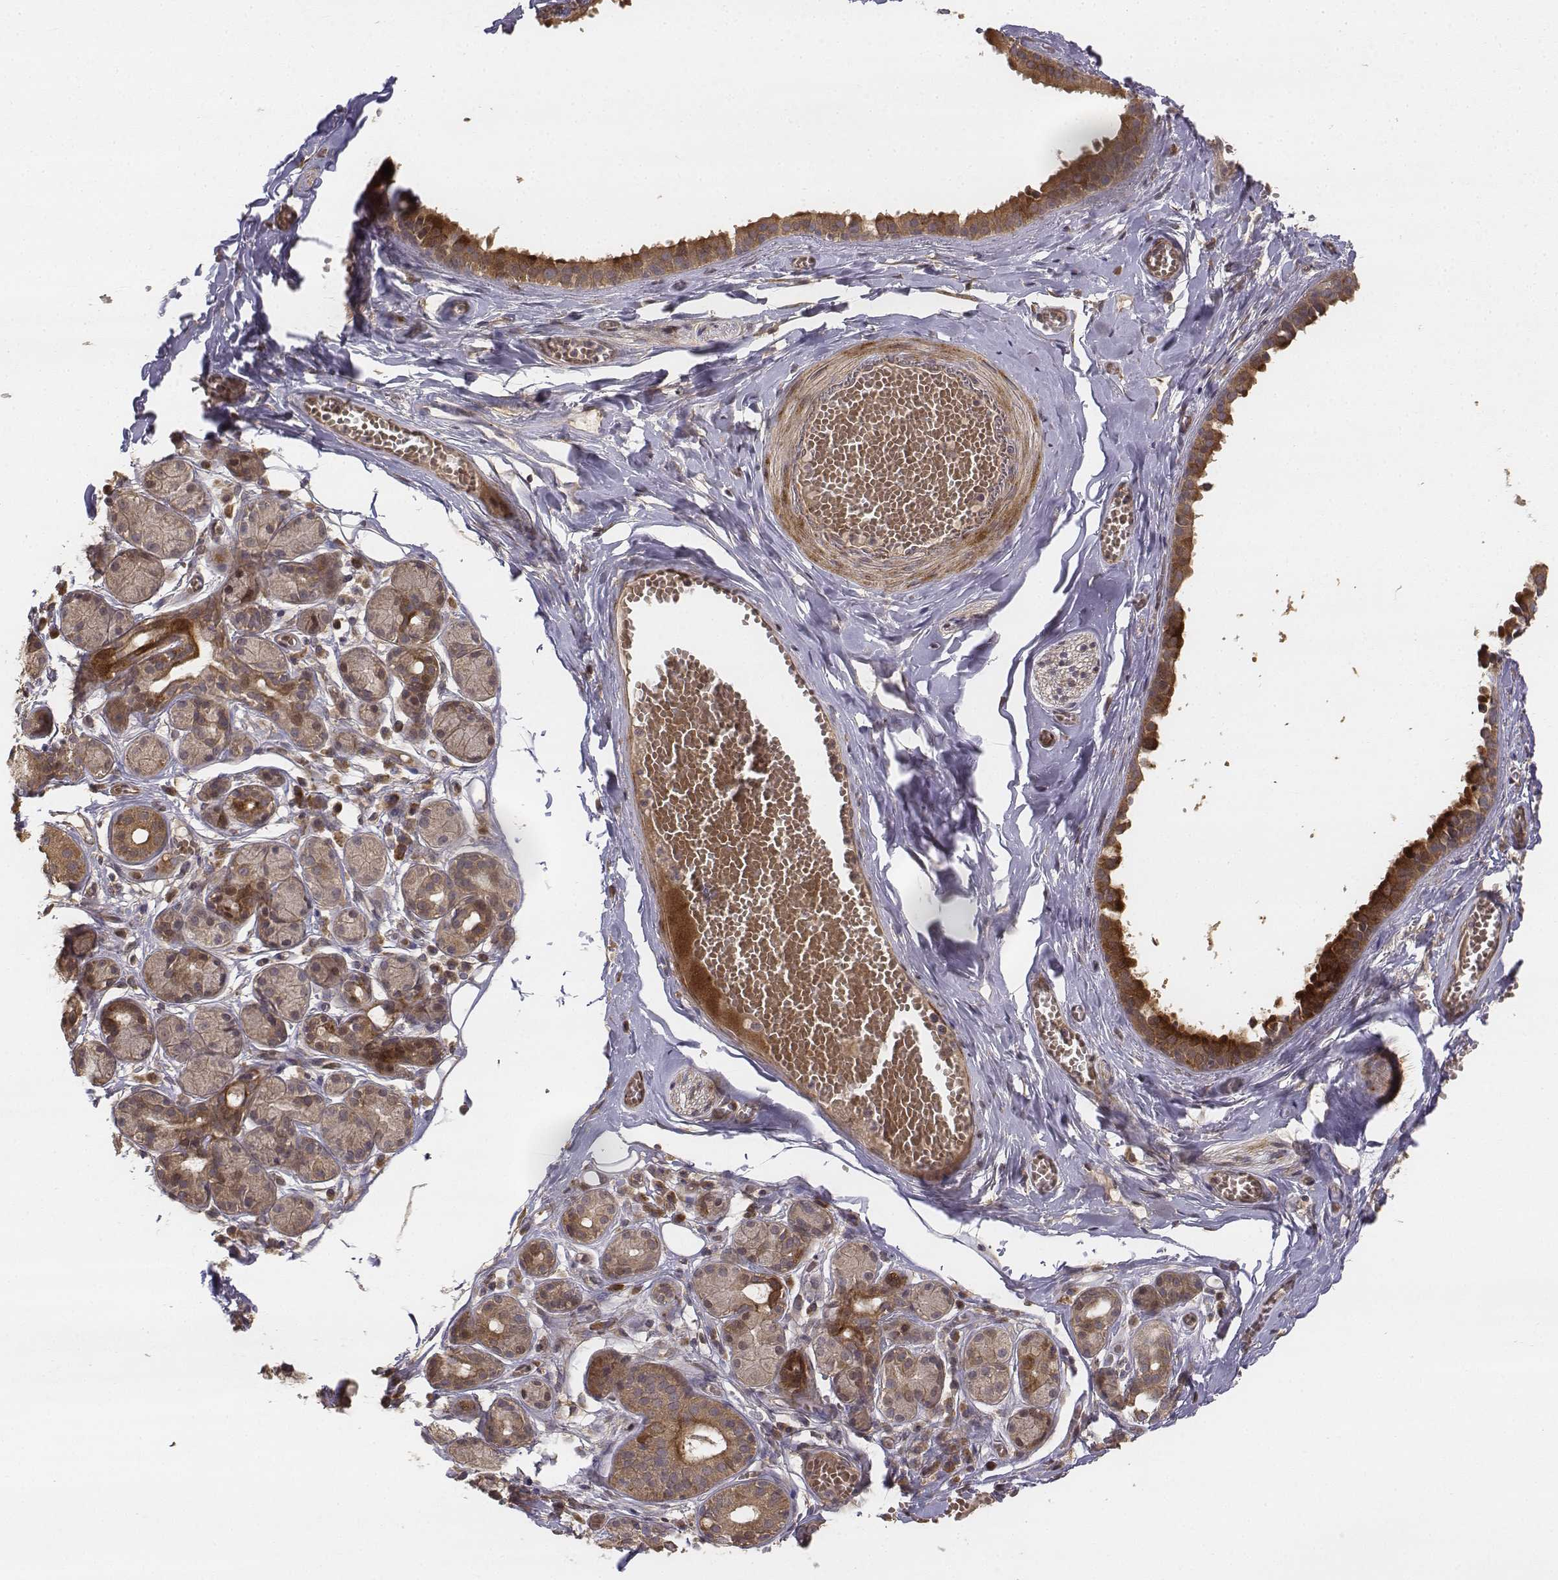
{"staining": {"intensity": "moderate", "quantity": "<25%", "location": "cytoplasmic/membranous"}, "tissue": "salivary gland", "cell_type": "Glandular cells", "image_type": "normal", "snomed": [{"axis": "morphology", "description": "Normal tissue, NOS"}, {"axis": "topography", "description": "Salivary gland"}, {"axis": "topography", "description": "Peripheral nerve tissue"}], "caption": "A brown stain shows moderate cytoplasmic/membranous expression of a protein in glandular cells of benign salivary gland. Using DAB (brown) and hematoxylin (blue) stains, captured at high magnification using brightfield microscopy.", "gene": "FBXO21", "patient": {"sex": "male", "age": 71}}